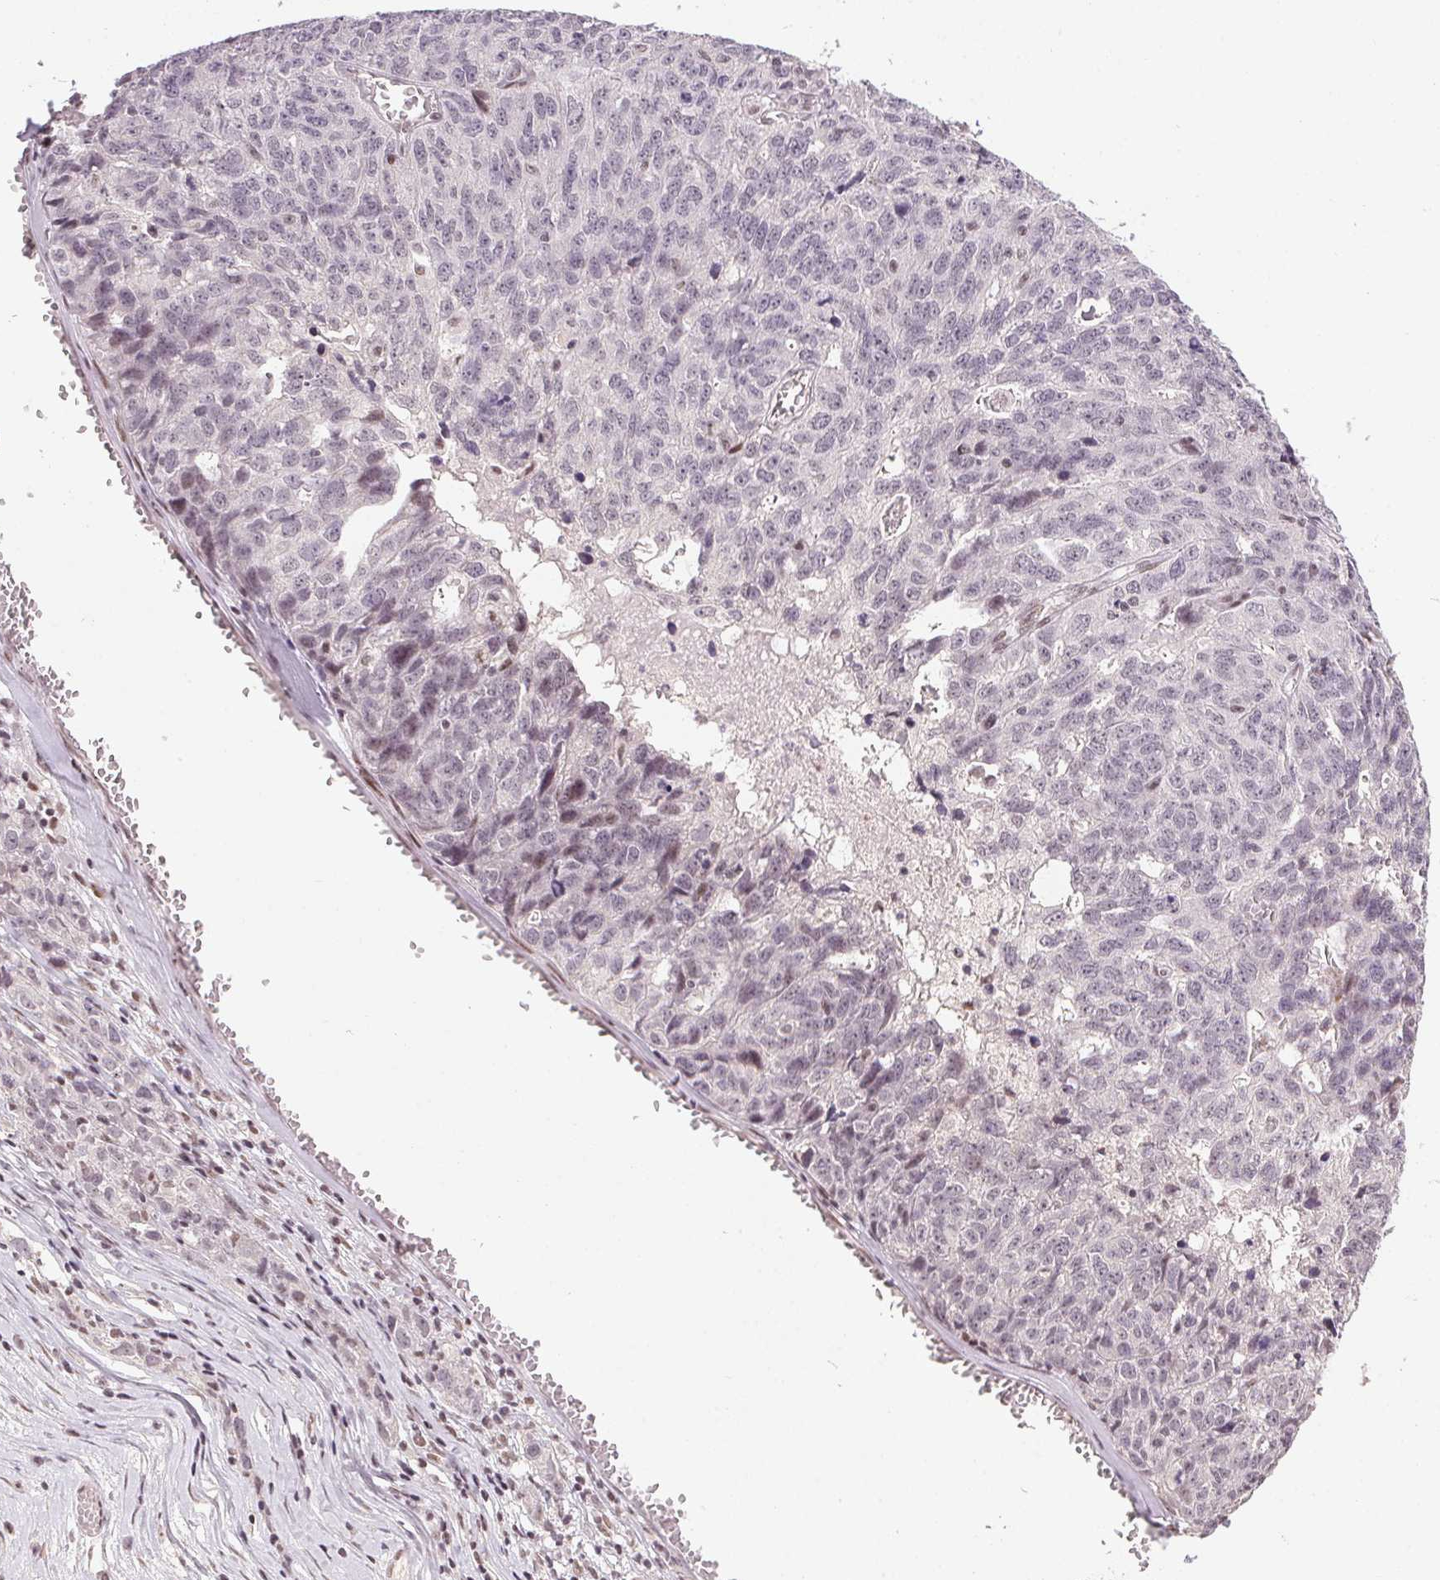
{"staining": {"intensity": "negative", "quantity": "none", "location": "none"}, "tissue": "ovarian cancer", "cell_type": "Tumor cells", "image_type": "cancer", "snomed": [{"axis": "morphology", "description": "Cystadenocarcinoma, serous, NOS"}, {"axis": "topography", "description": "Ovary"}], "caption": "Tumor cells show no significant positivity in ovarian serous cystadenocarcinoma.", "gene": "KDM4D", "patient": {"sex": "female", "age": 71}}